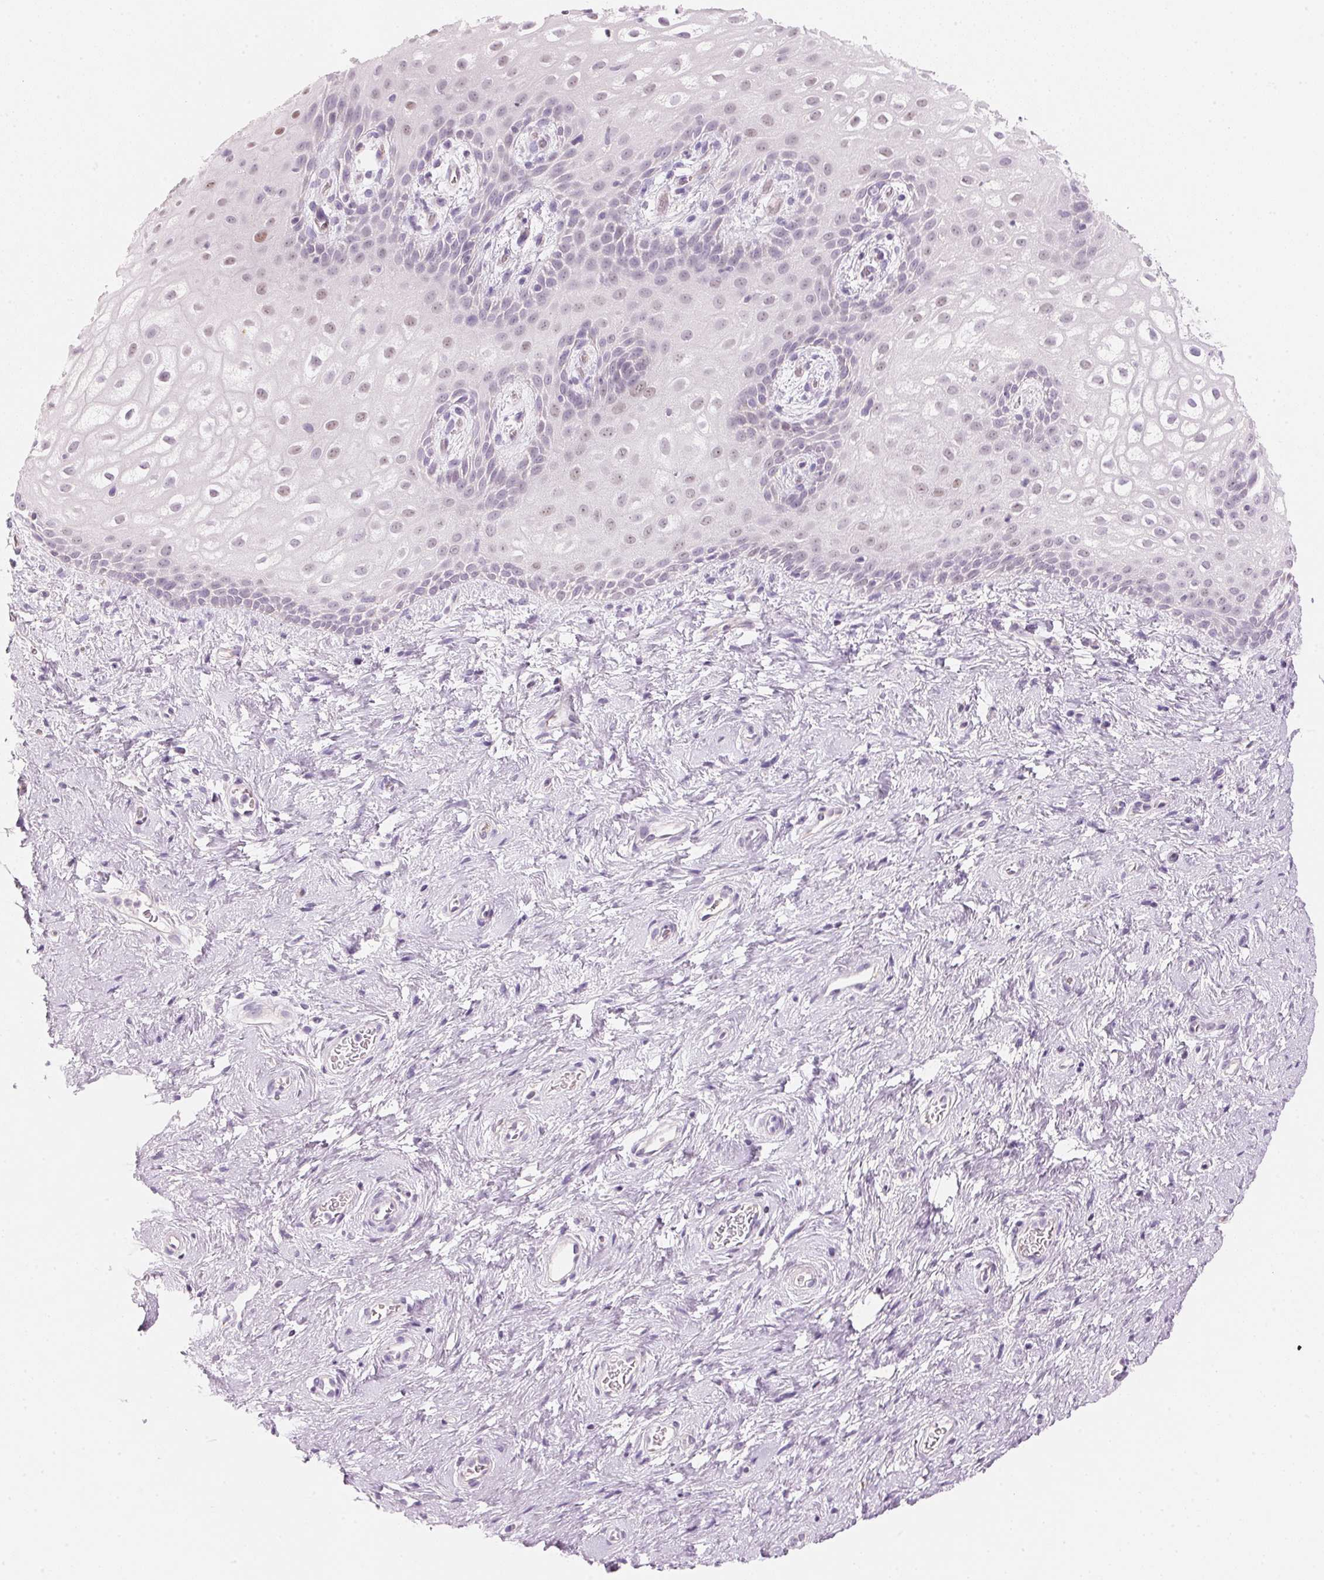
{"staining": {"intensity": "moderate", "quantity": "<25%", "location": "cytoplasmic/membranous"}, "tissue": "skin", "cell_type": "Epidermal cells", "image_type": "normal", "snomed": [{"axis": "morphology", "description": "Normal tissue, NOS"}, {"axis": "topography", "description": "Anal"}], "caption": "Approximately <25% of epidermal cells in benign human skin reveal moderate cytoplasmic/membranous protein positivity as visualized by brown immunohistochemical staining.", "gene": "CYP11B1", "patient": {"sex": "female", "age": 46}}